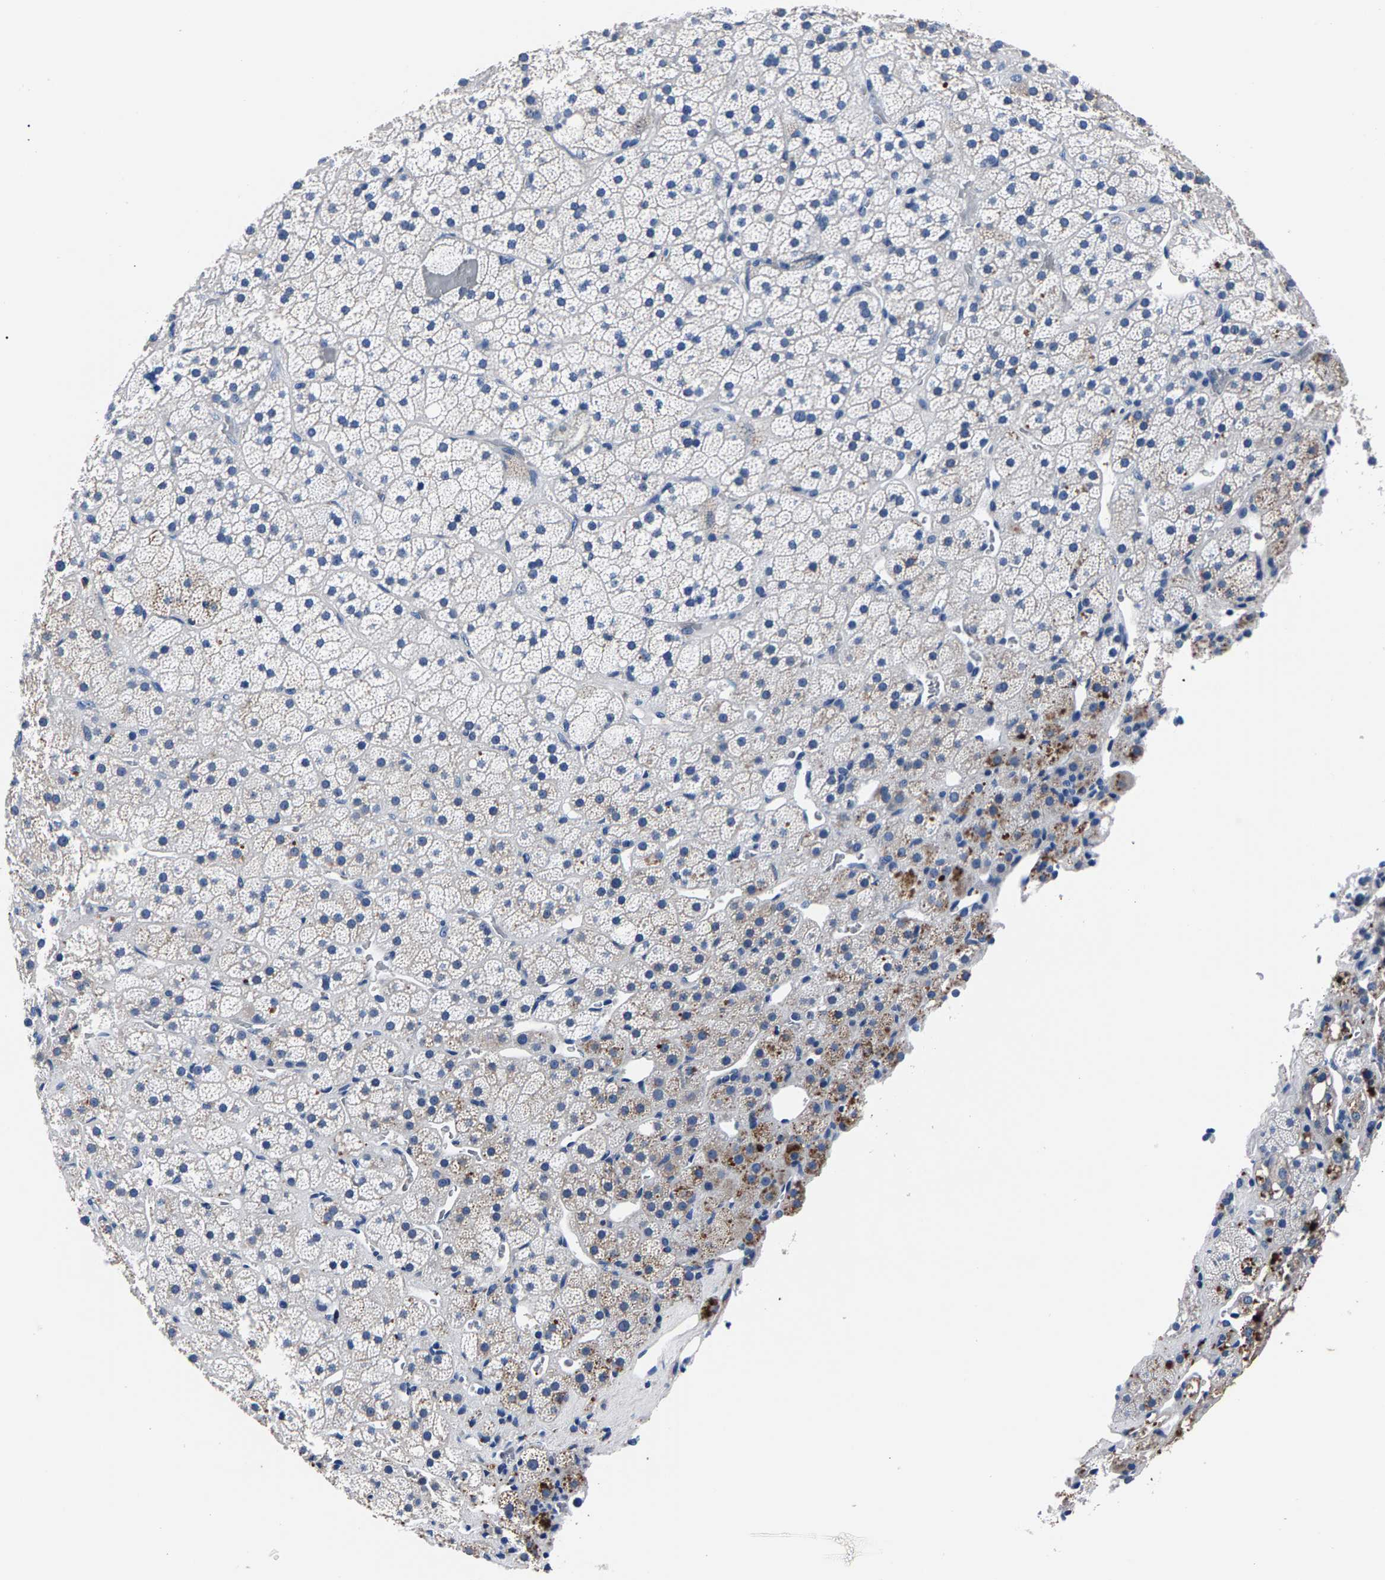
{"staining": {"intensity": "negative", "quantity": "none", "location": "none"}, "tissue": "adrenal gland", "cell_type": "Glandular cells", "image_type": "normal", "snomed": [{"axis": "morphology", "description": "Normal tissue, NOS"}, {"axis": "topography", "description": "Adrenal gland"}], "caption": "This is a micrograph of immunohistochemistry staining of normal adrenal gland, which shows no expression in glandular cells. (DAB IHC, high magnification).", "gene": "PHF24", "patient": {"sex": "male", "age": 57}}